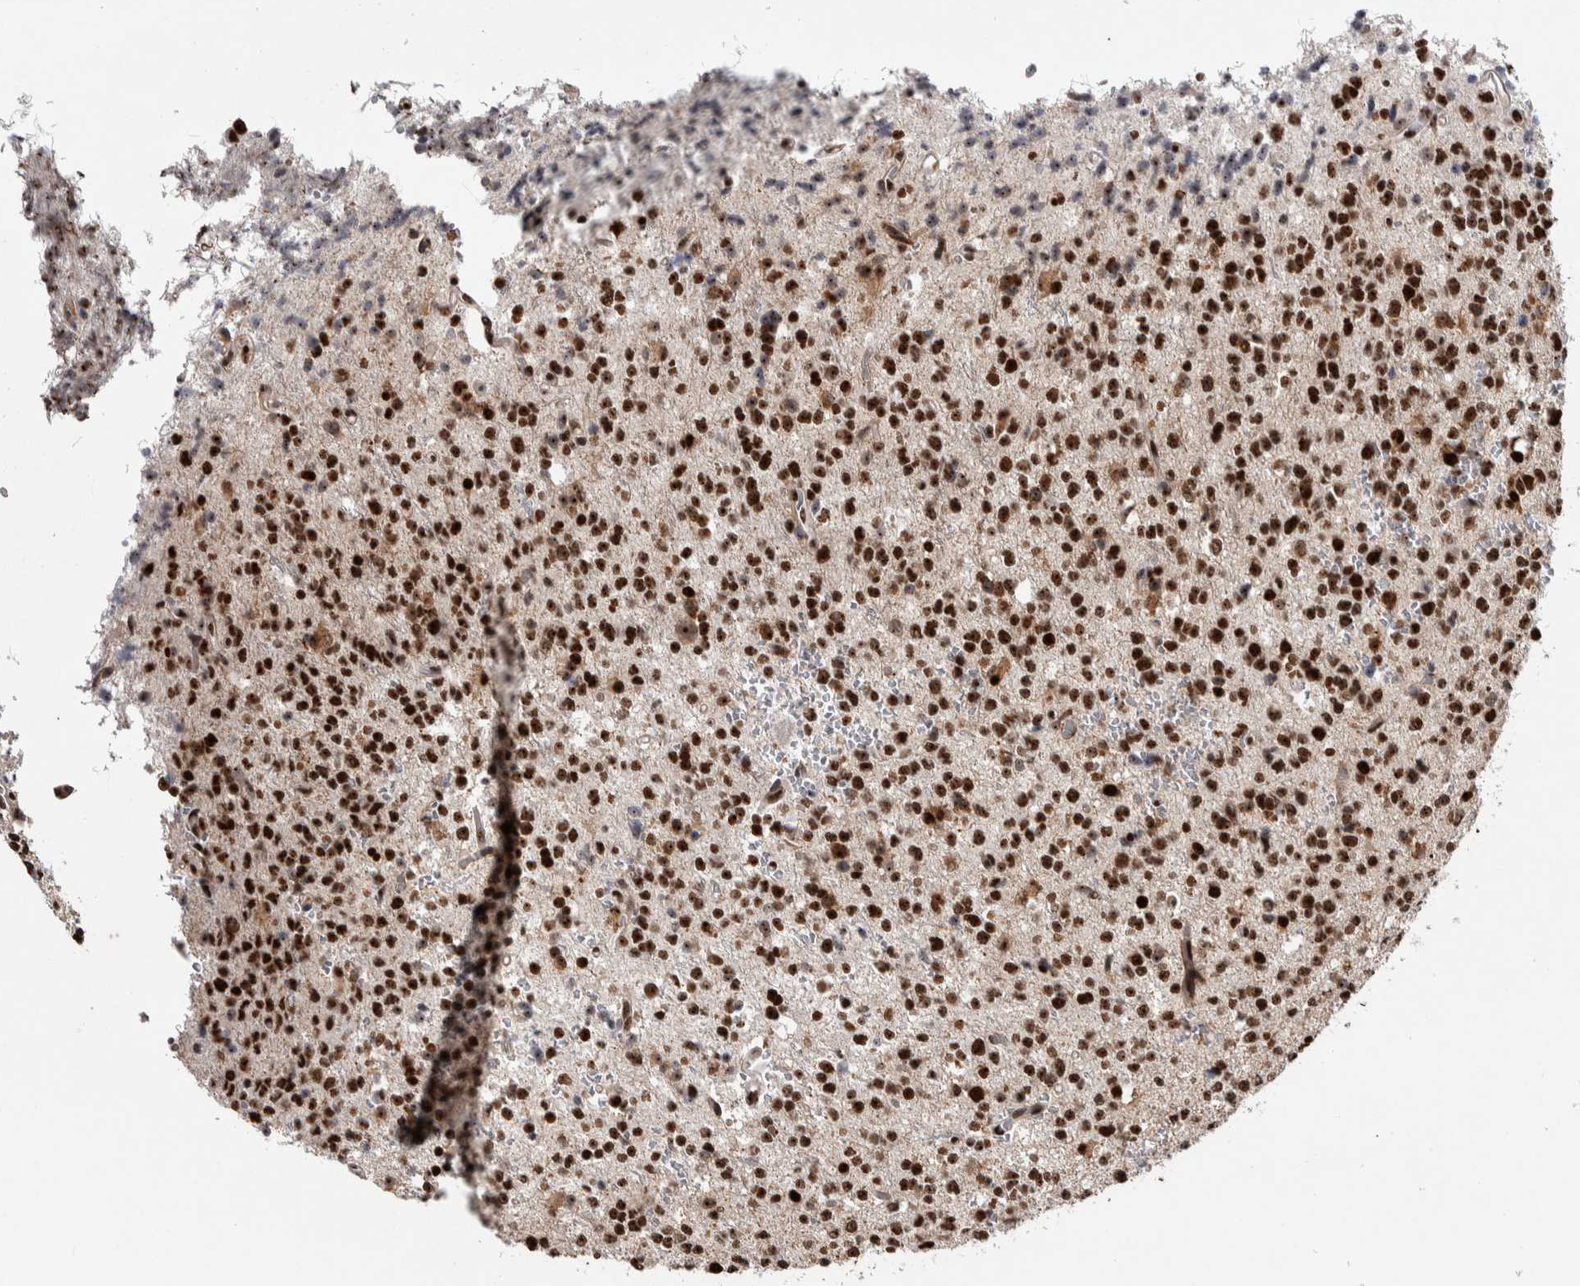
{"staining": {"intensity": "strong", "quantity": ">75%", "location": "nuclear"}, "tissue": "glioma", "cell_type": "Tumor cells", "image_type": "cancer", "snomed": [{"axis": "morphology", "description": "Glioma, malignant, High grade"}, {"axis": "topography", "description": "Brain"}], "caption": "A high amount of strong nuclear positivity is present in approximately >75% of tumor cells in malignant glioma (high-grade) tissue.", "gene": "NCL", "patient": {"sex": "female", "age": 62}}